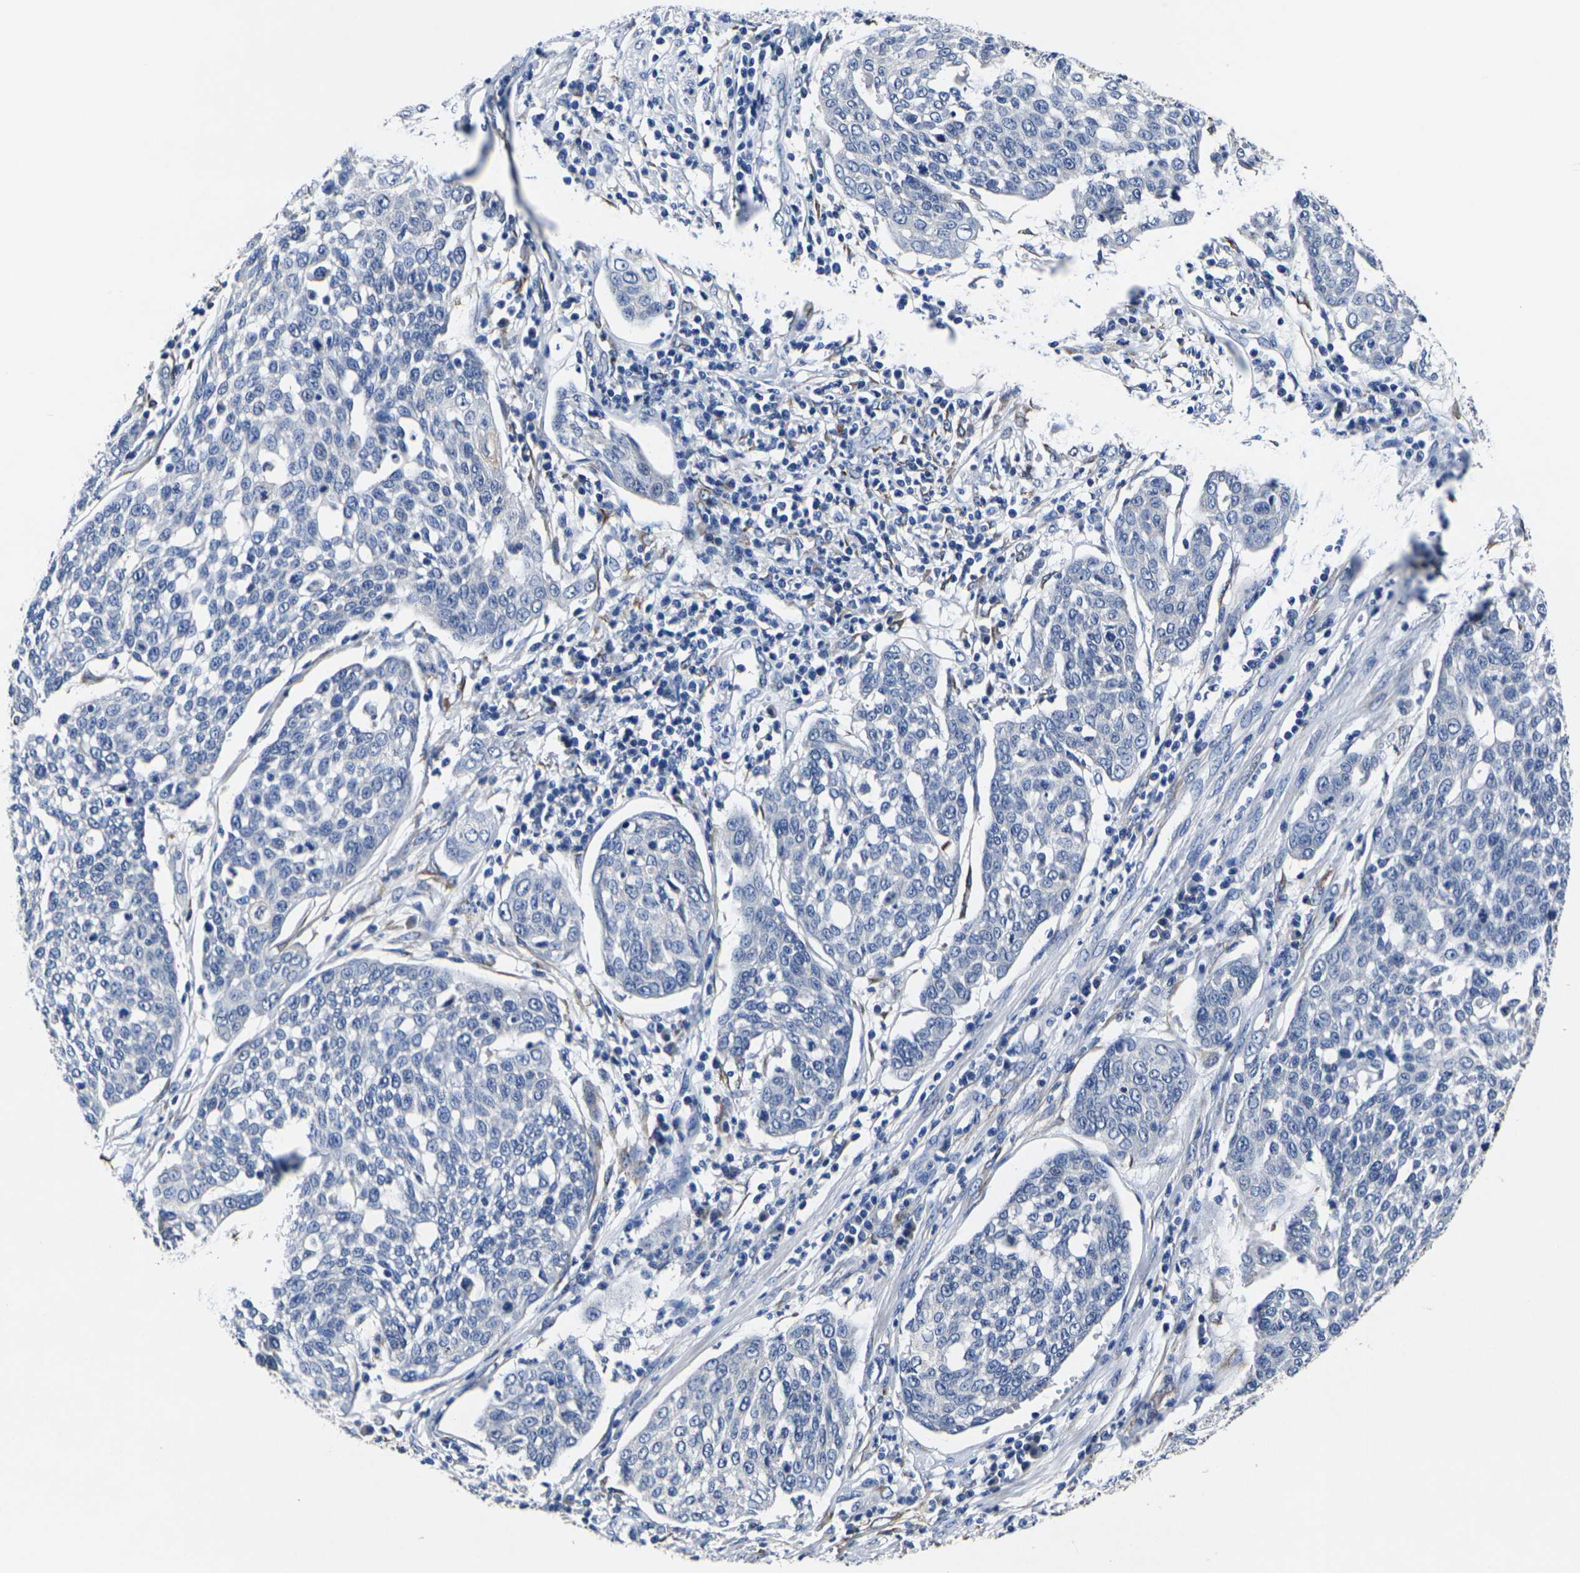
{"staining": {"intensity": "negative", "quantity": "none", "location": "none"}, "tissue": "cervical cancer", "cell_type": "Tumor cells", "image_type": "cancer", "snomed": [{"axis": "morphology", "description": "Squamous cell carcinoma, NOS"}, {"axis": "topography", "description": "Cervix"}], "caption": "DAB (3,3'-diaminobenzidine) immunohistochemical staining of cervical cancer (squamous cell carcinoma) shows no significant expression in tumor cells. (DAB immunohistochemistry (IHC), high magnification).", "gene": "CYP2C8", "patient": {"sex": "female", "age": 34}}